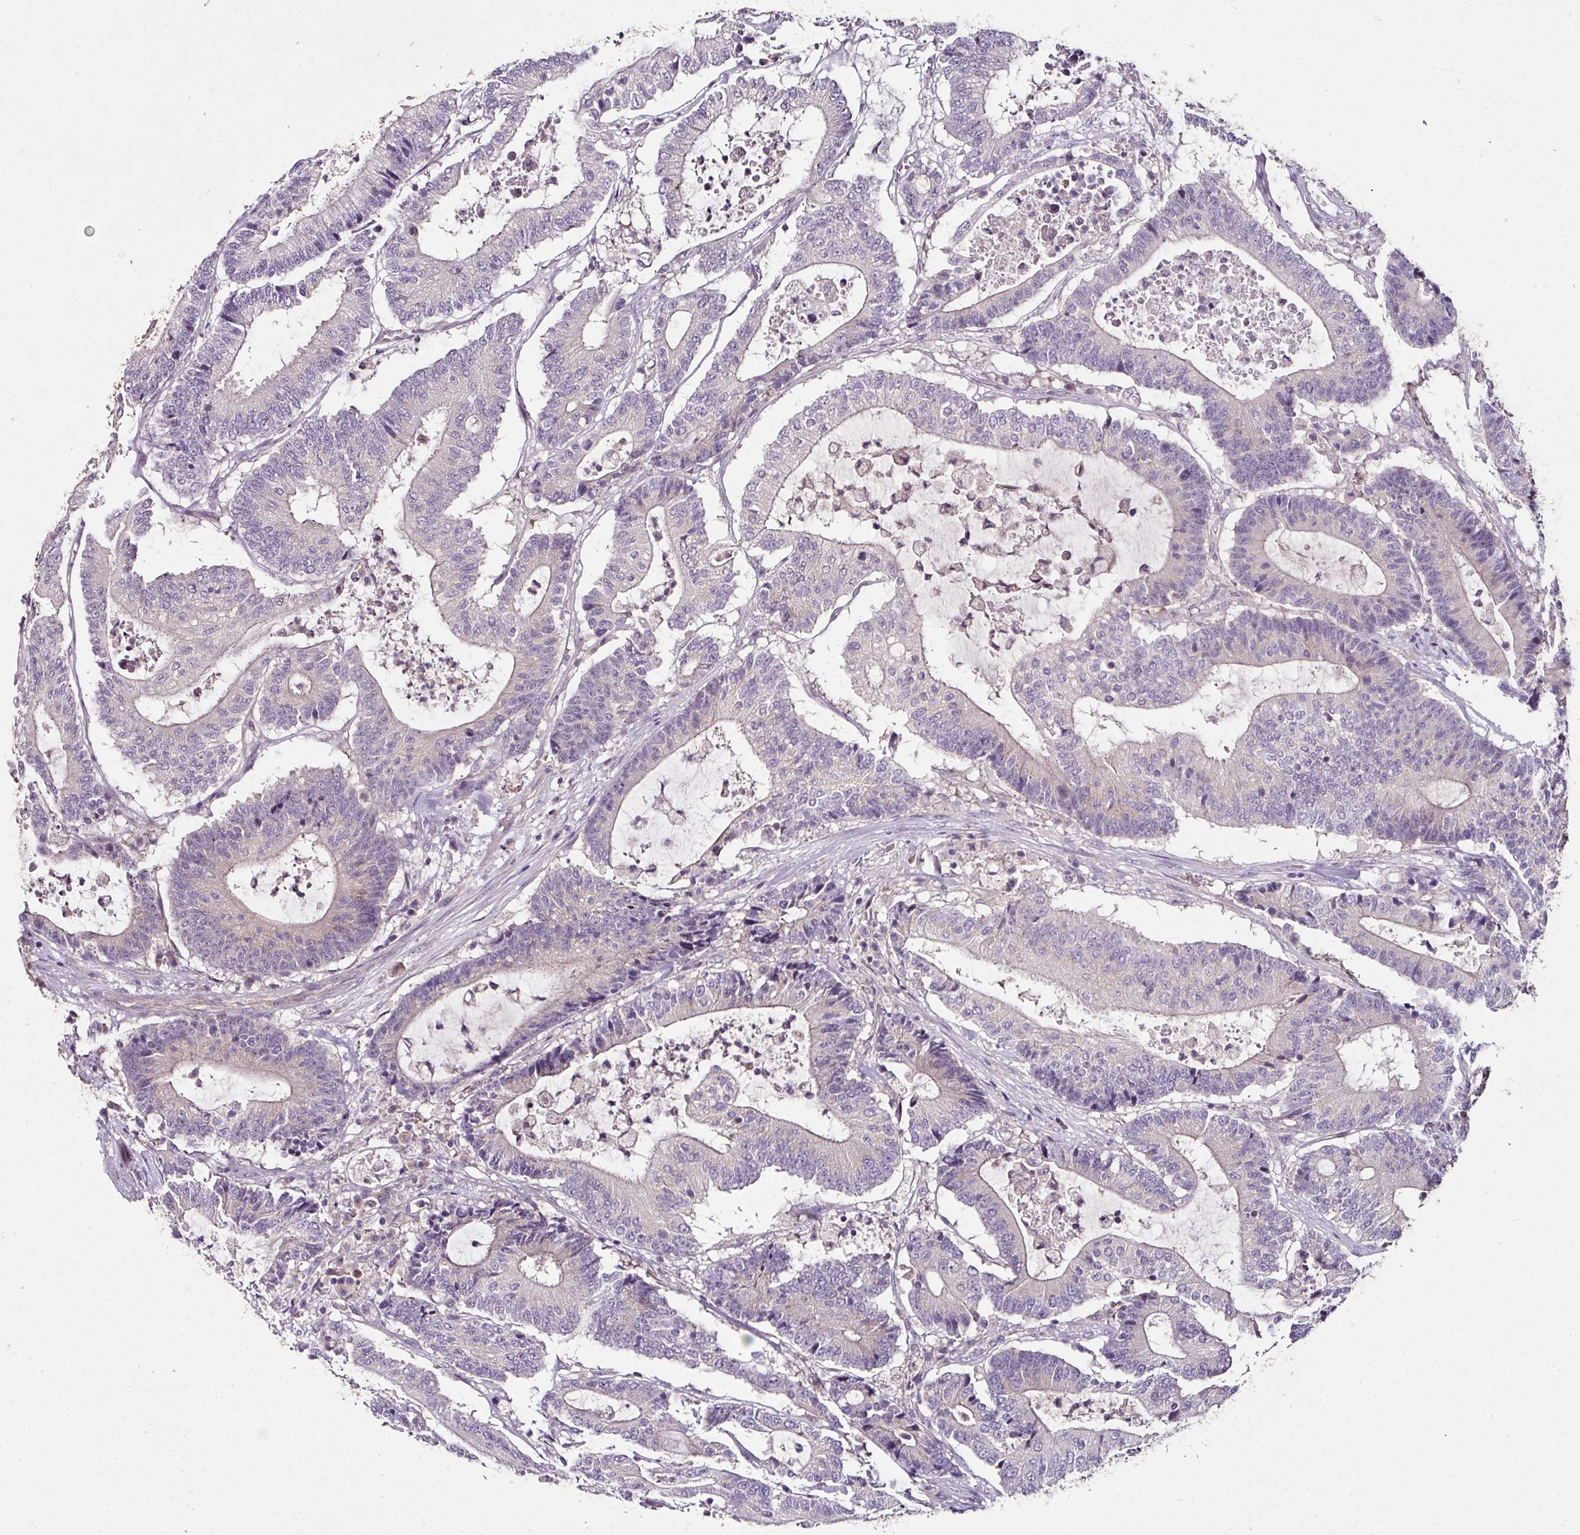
{"staining": {"intensity": "negative", "quantity": "none", "location": "none"}, "tissue": "colorectal cancer", "cell_type": "Tumor cells", "image_type": "cancer", "snomed": [{"axis": "morphology", "description": "Adenocarcinoma, NOS"}, {"axis": "topography", "description": "Colon"}], "caption": "High magnification brightfield microscopy of colorectal adenocarcinoma stained with DAB (3,3'-diaminobenzidine) (brown) and counterstained with hematoxylin (blue): tumor cells show no significant expression.", "gene": "SKIC2", "patient": {"sex": "female", "age": 84}}